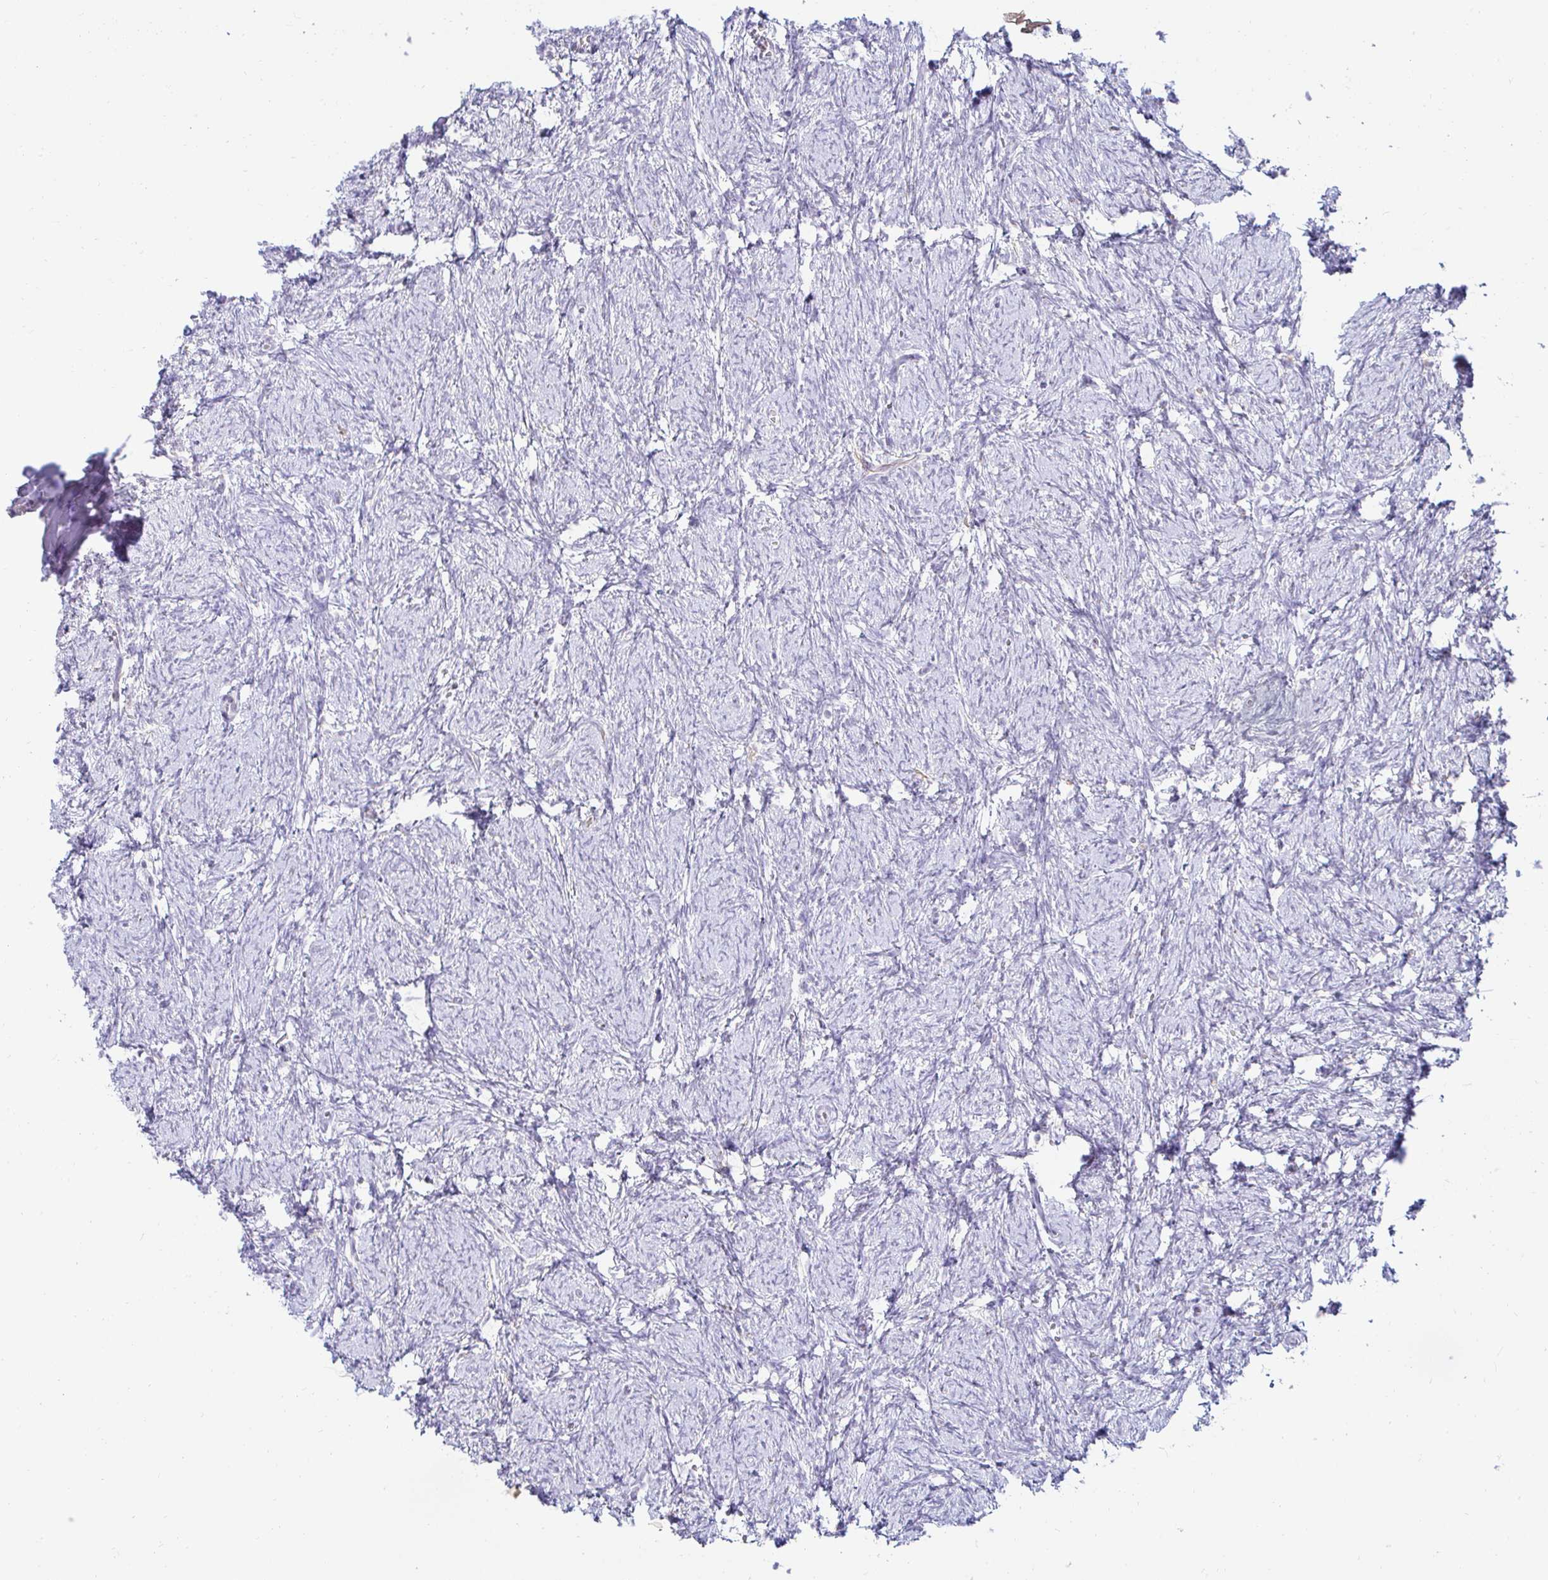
{"staining": {"intensity": "negative", "quantity": "none", "location": "none"}, "tissue": "ovary", "cell_type": "Follicle cells", "image_type": "normal", "snomed": [{"axis": "morphology", "description": "Normal tissue, NOS"}, {"axis": "topography", "description": "Ovary"}], "caption": "Immunohistochemistry (IHC) of benign ovary reveals no staining in follicle cells.", "gene": "OR51D1", "patient": {"sex": "female", "age": 41}}